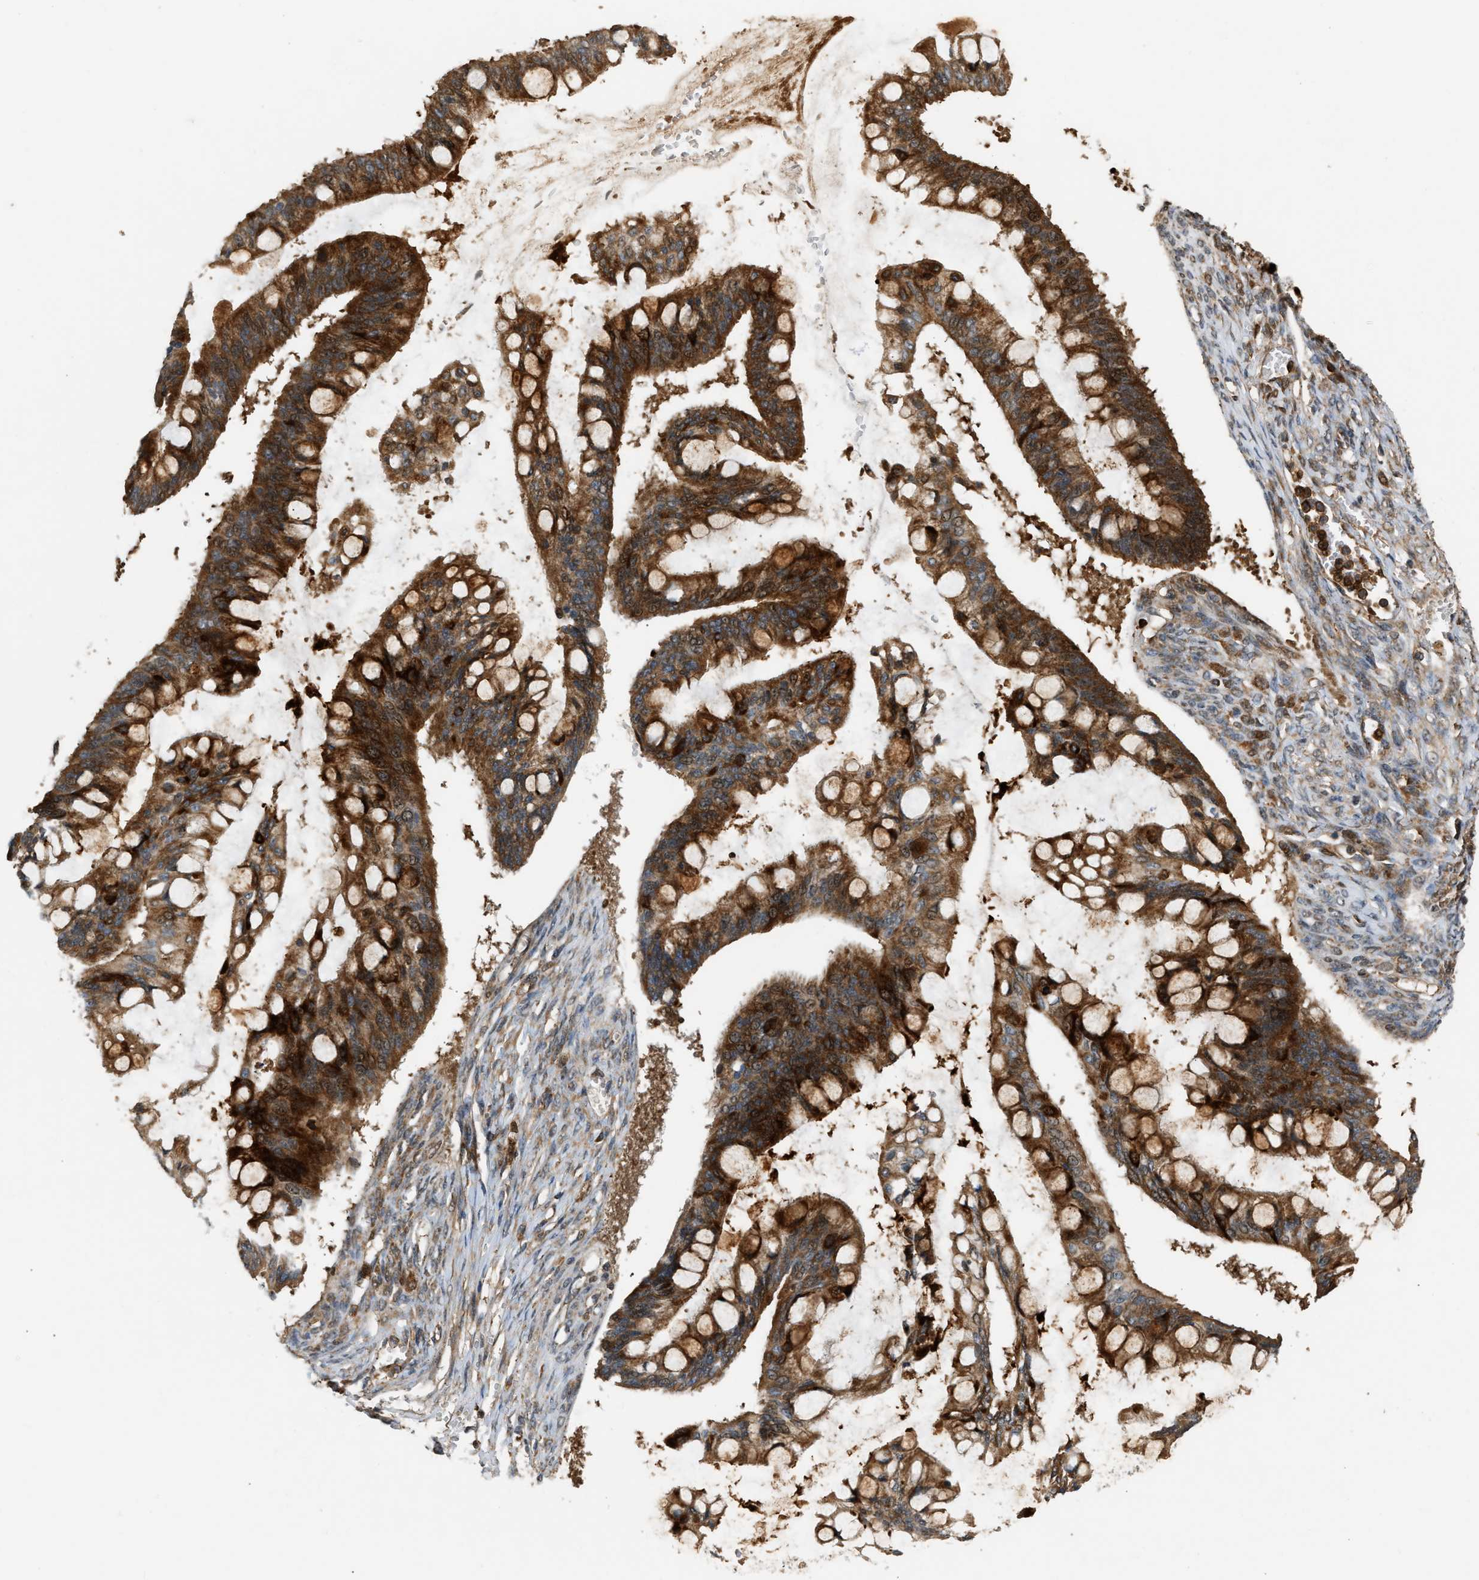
{"staining": {"intensity": "strong", "quantity": ">75%", "location": "cytoplasmic/membranous"}, "tissue": "ovarian cancer", "cell_type": "Tumor cells", "image_type": "cancer", "snomed": [{"axis": "morphology", "description": "Cystadenocarcinoma, mucinous, NOS"}, {"axis": "topography", "description": "Ovary"}], "caption": "A brown stain highlights strong cytoplasmic/membranous staining of a protein in ovarian cancer tumor cells.", "gene": "GOPC", "patient": {"sex": "female", "age": 73}}